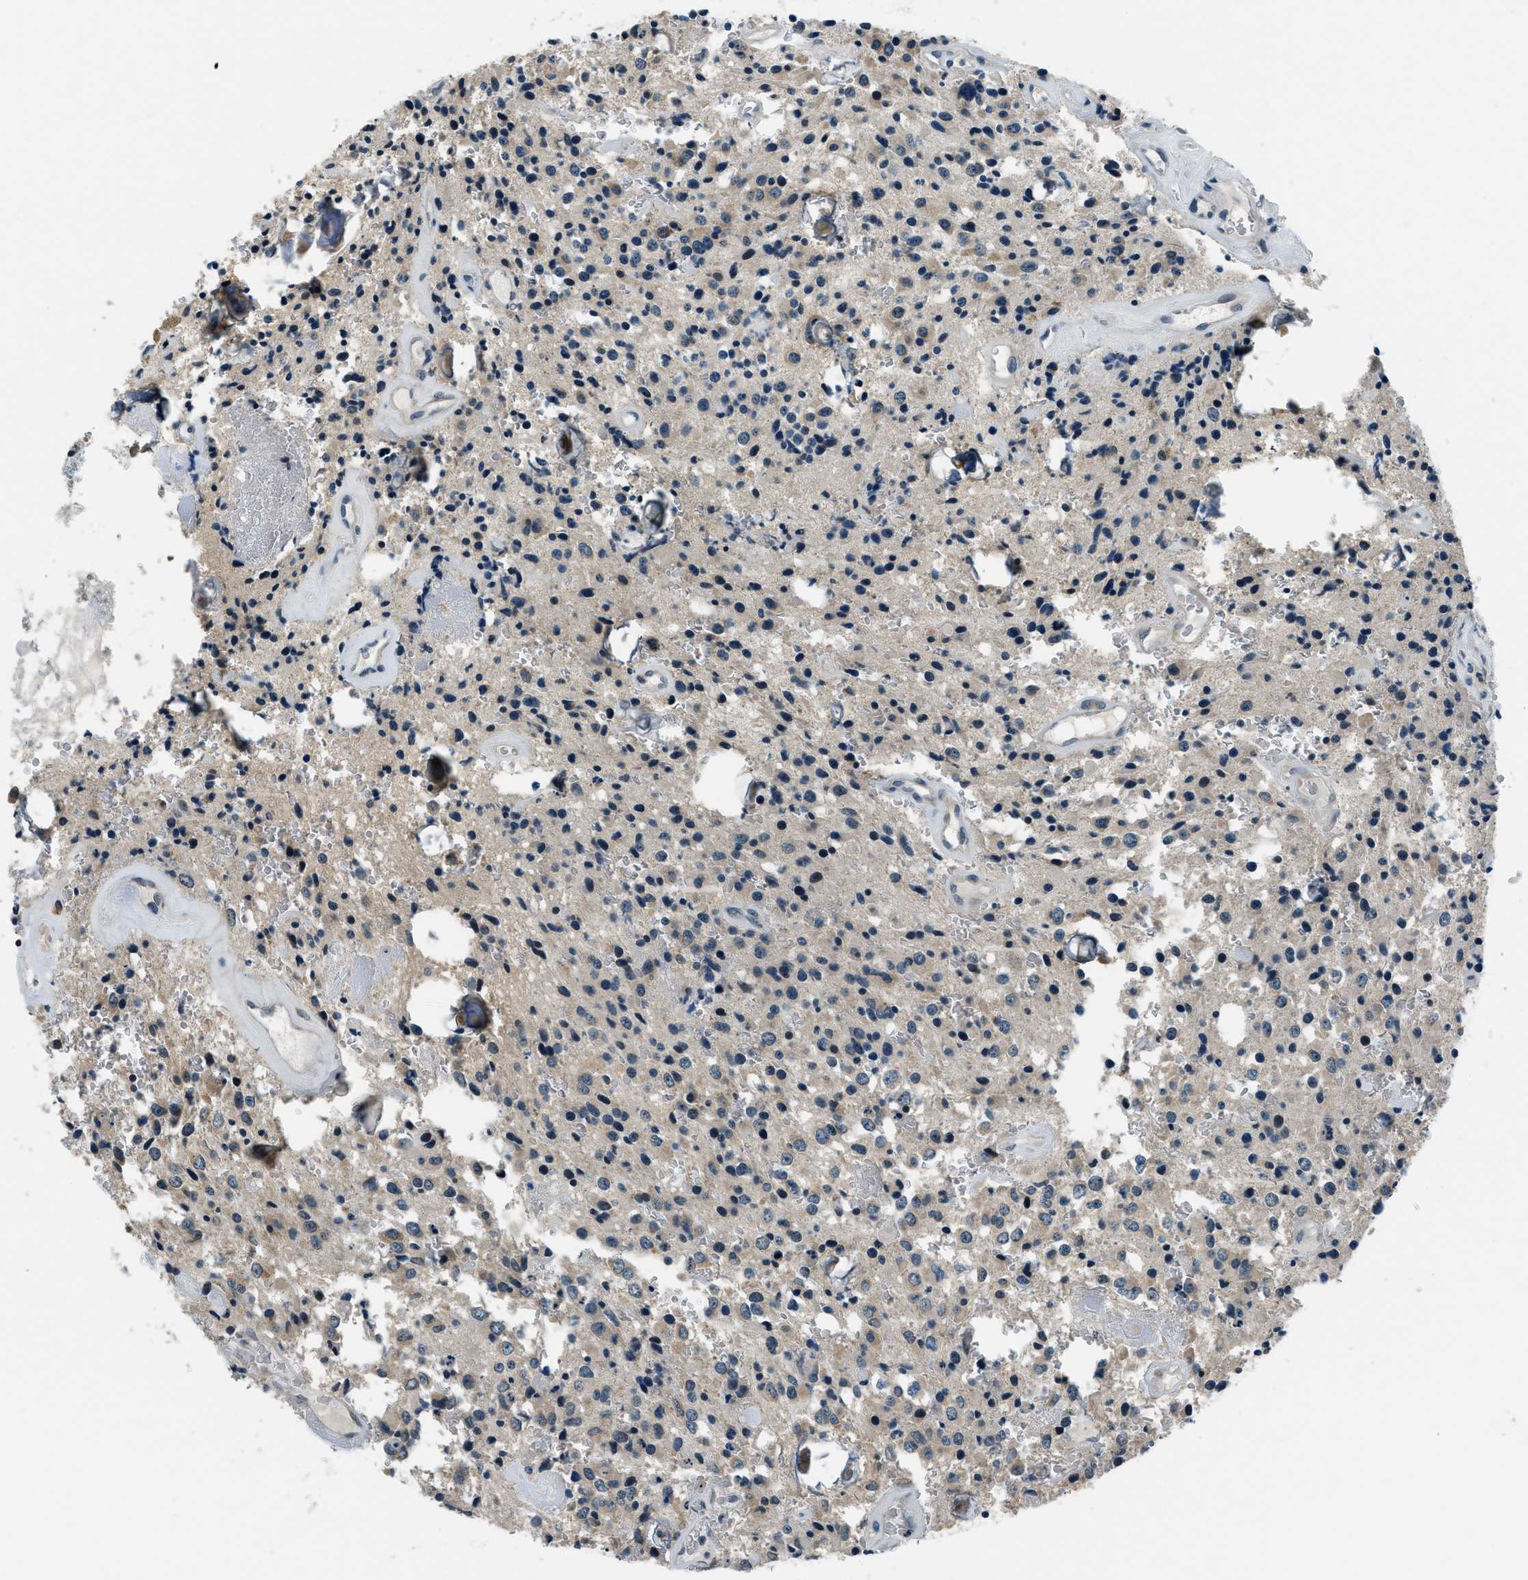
{"staining": {"intensity": "negative", "quantity": "none", "location": "none"}, "tissue": "glioma", "cell_type": "Tumor cells", "image_type": "cancer", "snomed": [{"axis": "morphology", "description": "Glioma, malignant, Low grade"}, {"axis": "topography", "description": "Brain"}], "caption": "Tumor cells are negative for protein expression in human malignant low-grade glioma. Nuclei are stained in blue.", "gene": "NME8", "patient": {"sex": "male", "age": 58}}